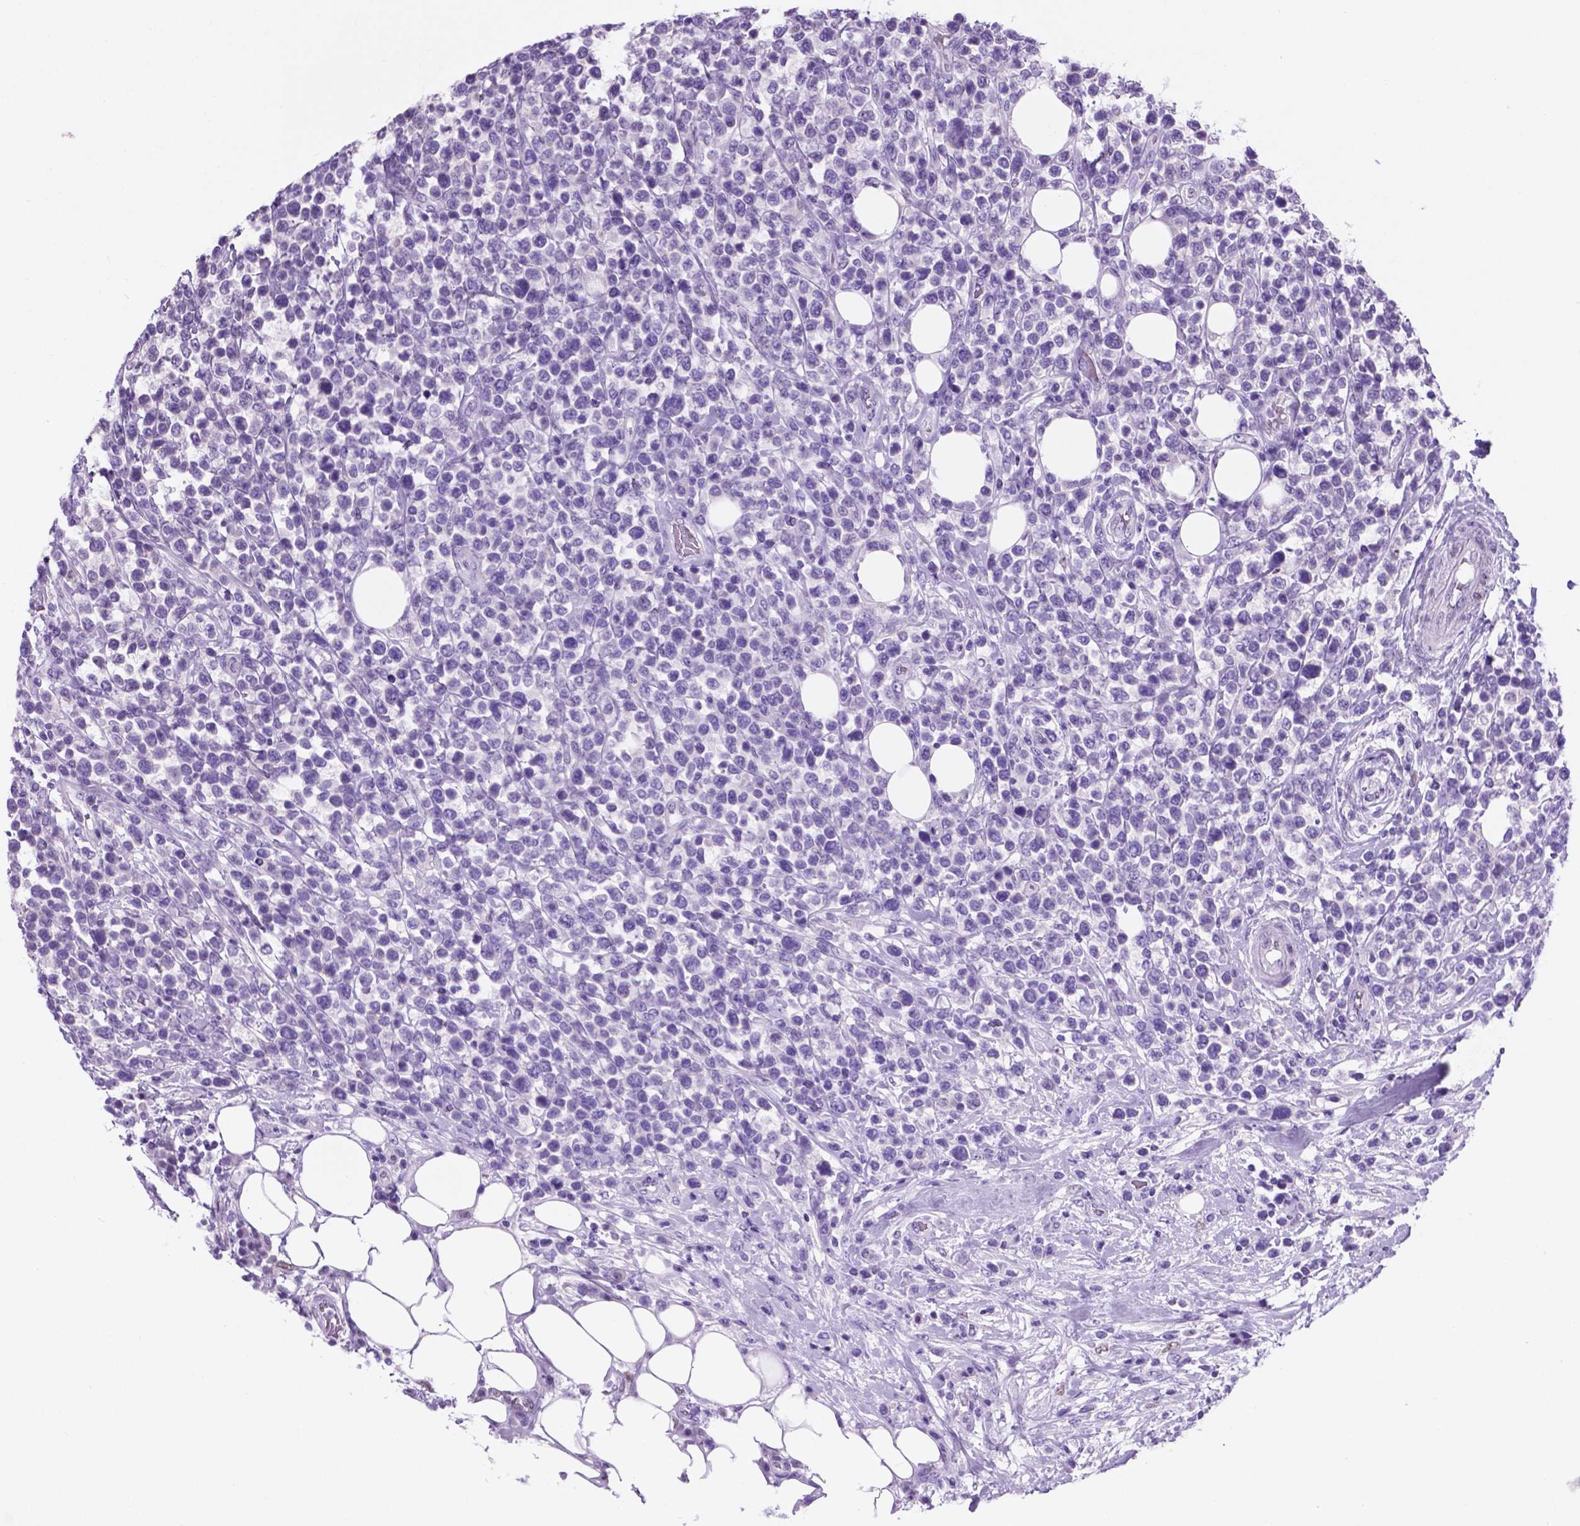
{"staining": {"intensity": "negative", "quantity": "none", "location": "none"}, "tissue": "lymphoma", "cell_type": "Tumor cells", "image_type": "cancer", "snomed": [{"axis": "morphology", "description": "Malignant lymphoma, non-Hodgkin's type, High grade"}, {"axis": "topography", "description": "Soft tissue"}], "caption": "High-grade malignant lymphoma, non-Hodgkin's type stained for a protein using immunohistochemistry (IHC) displays no positivity tumor cells.", "gene": "TMEM210", "patient": {"sex": "female", "age": 56}}